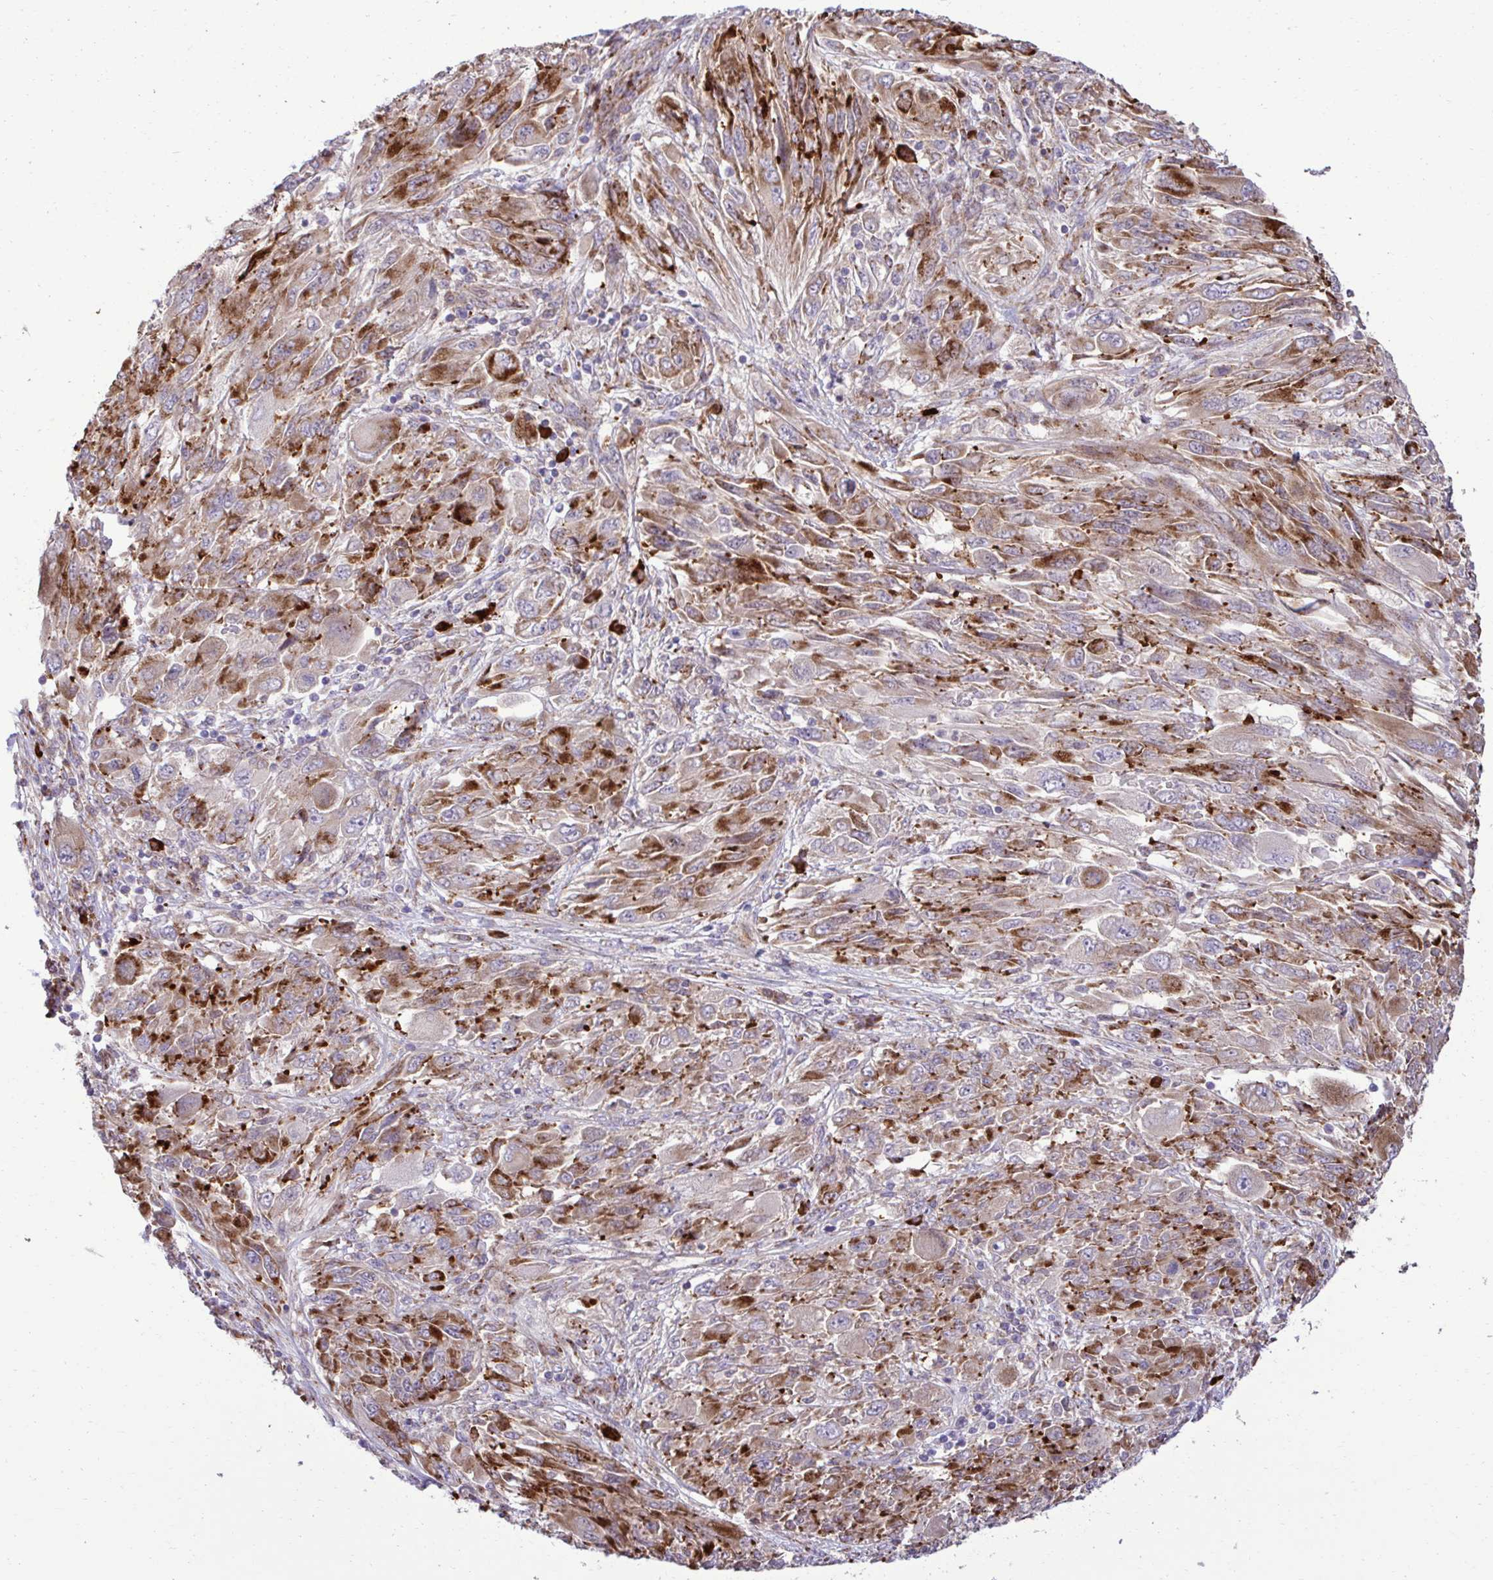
{"staining": {"intensity": "moderate", "quantity": ">75%", "location": "cytoplasmic/membranous"}, "tissue": "melanoma", "cell_type": "Tumor cells", "image_type": "cancer", "snomed": [{"axis": "morphology", "description": "Malignant melanoma, NOS"}, {"axis": "topography", "description": "Skin"}], "caption": "The immunohistochemical stain shows moderate cytoplasmic/membranous positivity in tumor cells of melanoma tissue.", "gene": "LIMS1", "patient": {"sex": "female", "age": 91}}